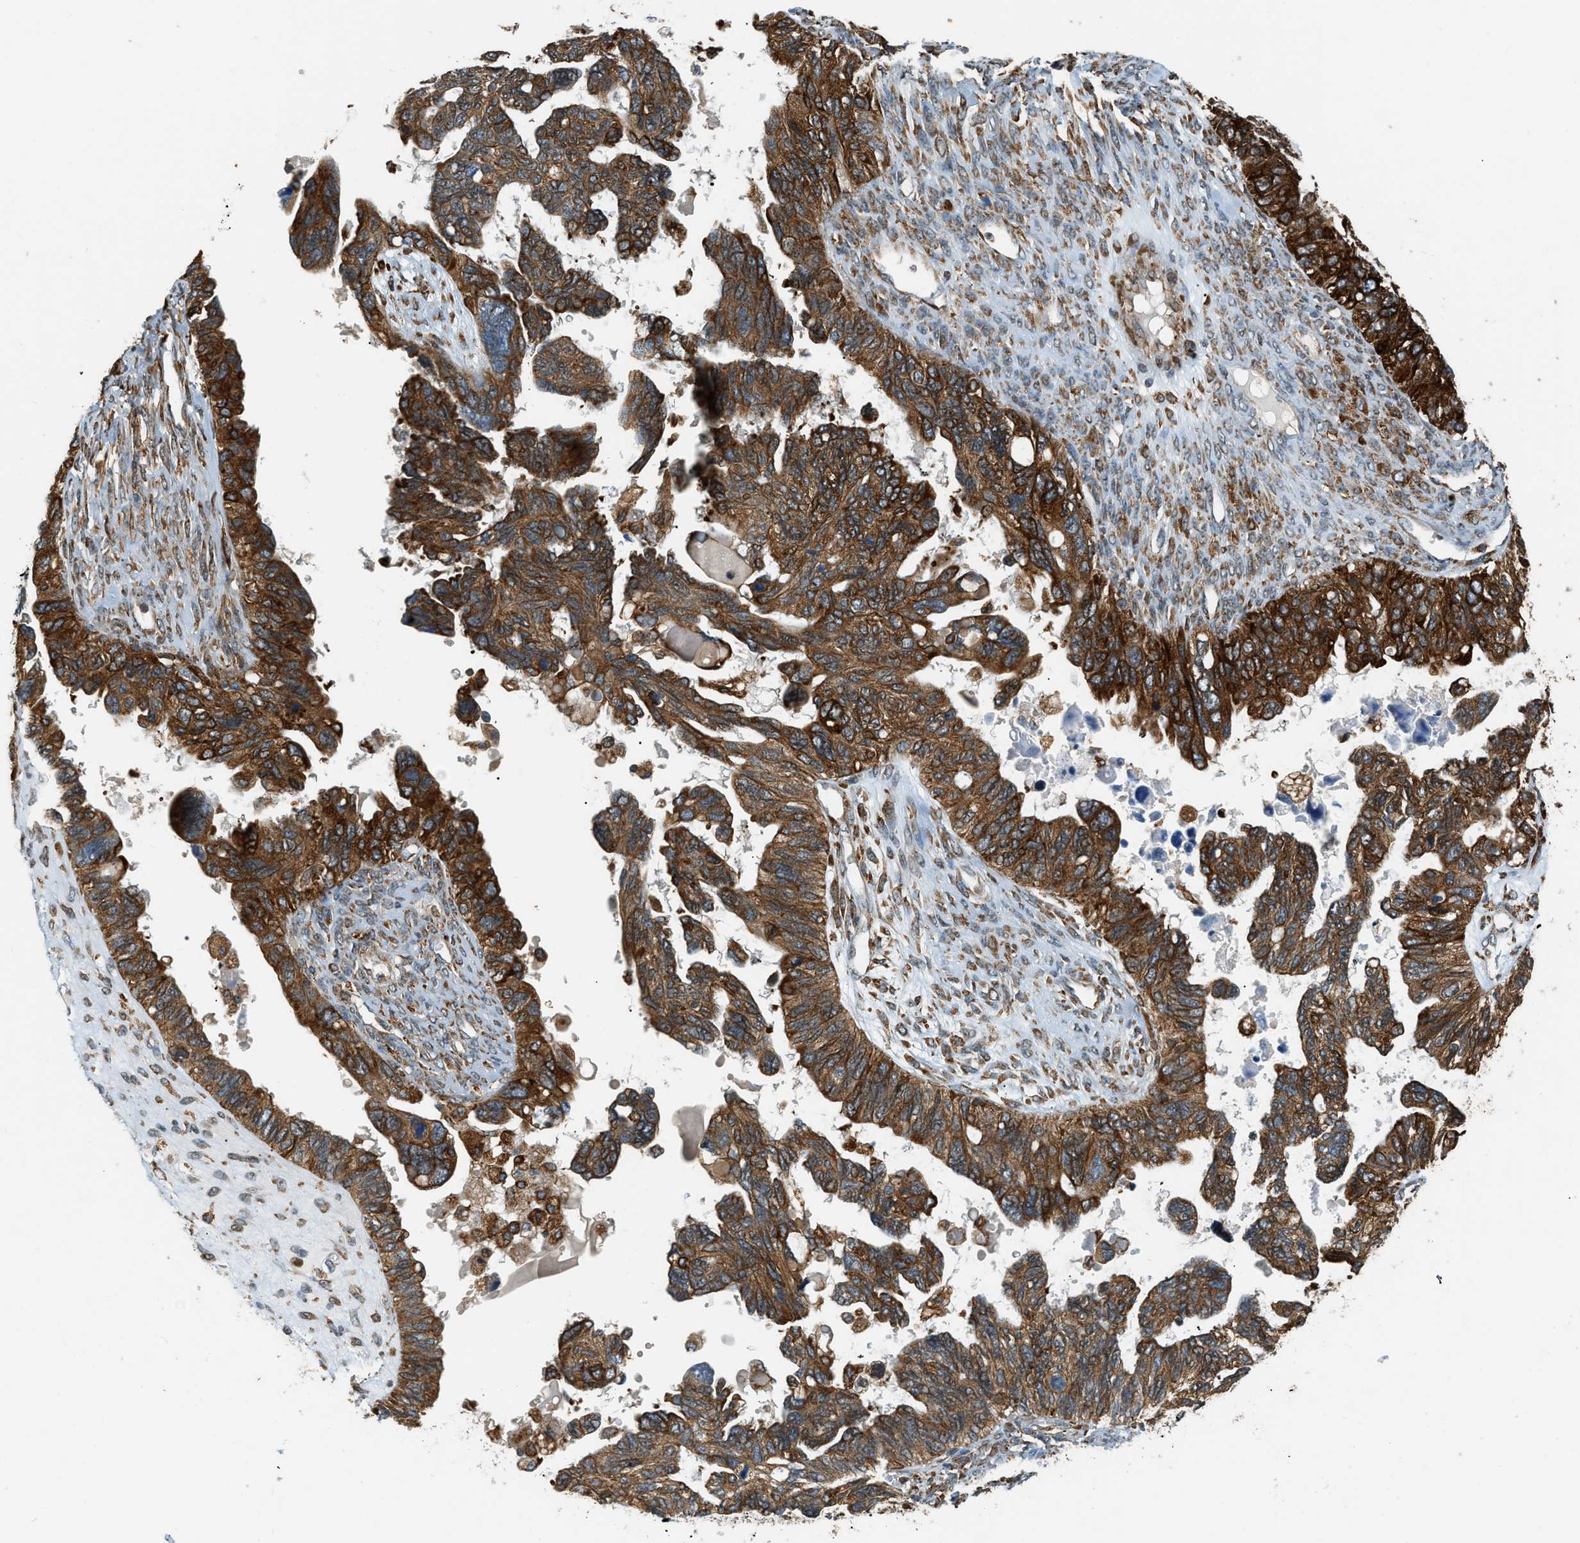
{"staining": {"intensity": "strong", "quantity": ">75%", "location": "cytoplasmic/membranous"}, "tissue": "ovarian cancer", "cell_type": "Tumor cells", "image_type": "cancer", "snomed": [{"axis": "morphology", "description": "Cystadenocarcinoma, serous, NOS"}, {"axis": "topography", "description": "Ovary"}], "caption": "Immunohistochemistry (IHC) staining of serous cystadenocarcinoma (ovarian), which displays high levels of strong cytoplasmic/membranous positivity in approximately >75% of tumor cells indicating strong cytoplasmic/membranous protein positivity. The staining was performed using DAB (brown) for protein detection and nuclei were counterstained in hematoxylin (blue).", "gene": "SEMA4D", "patient": {"sex": "female", "age": 79}}